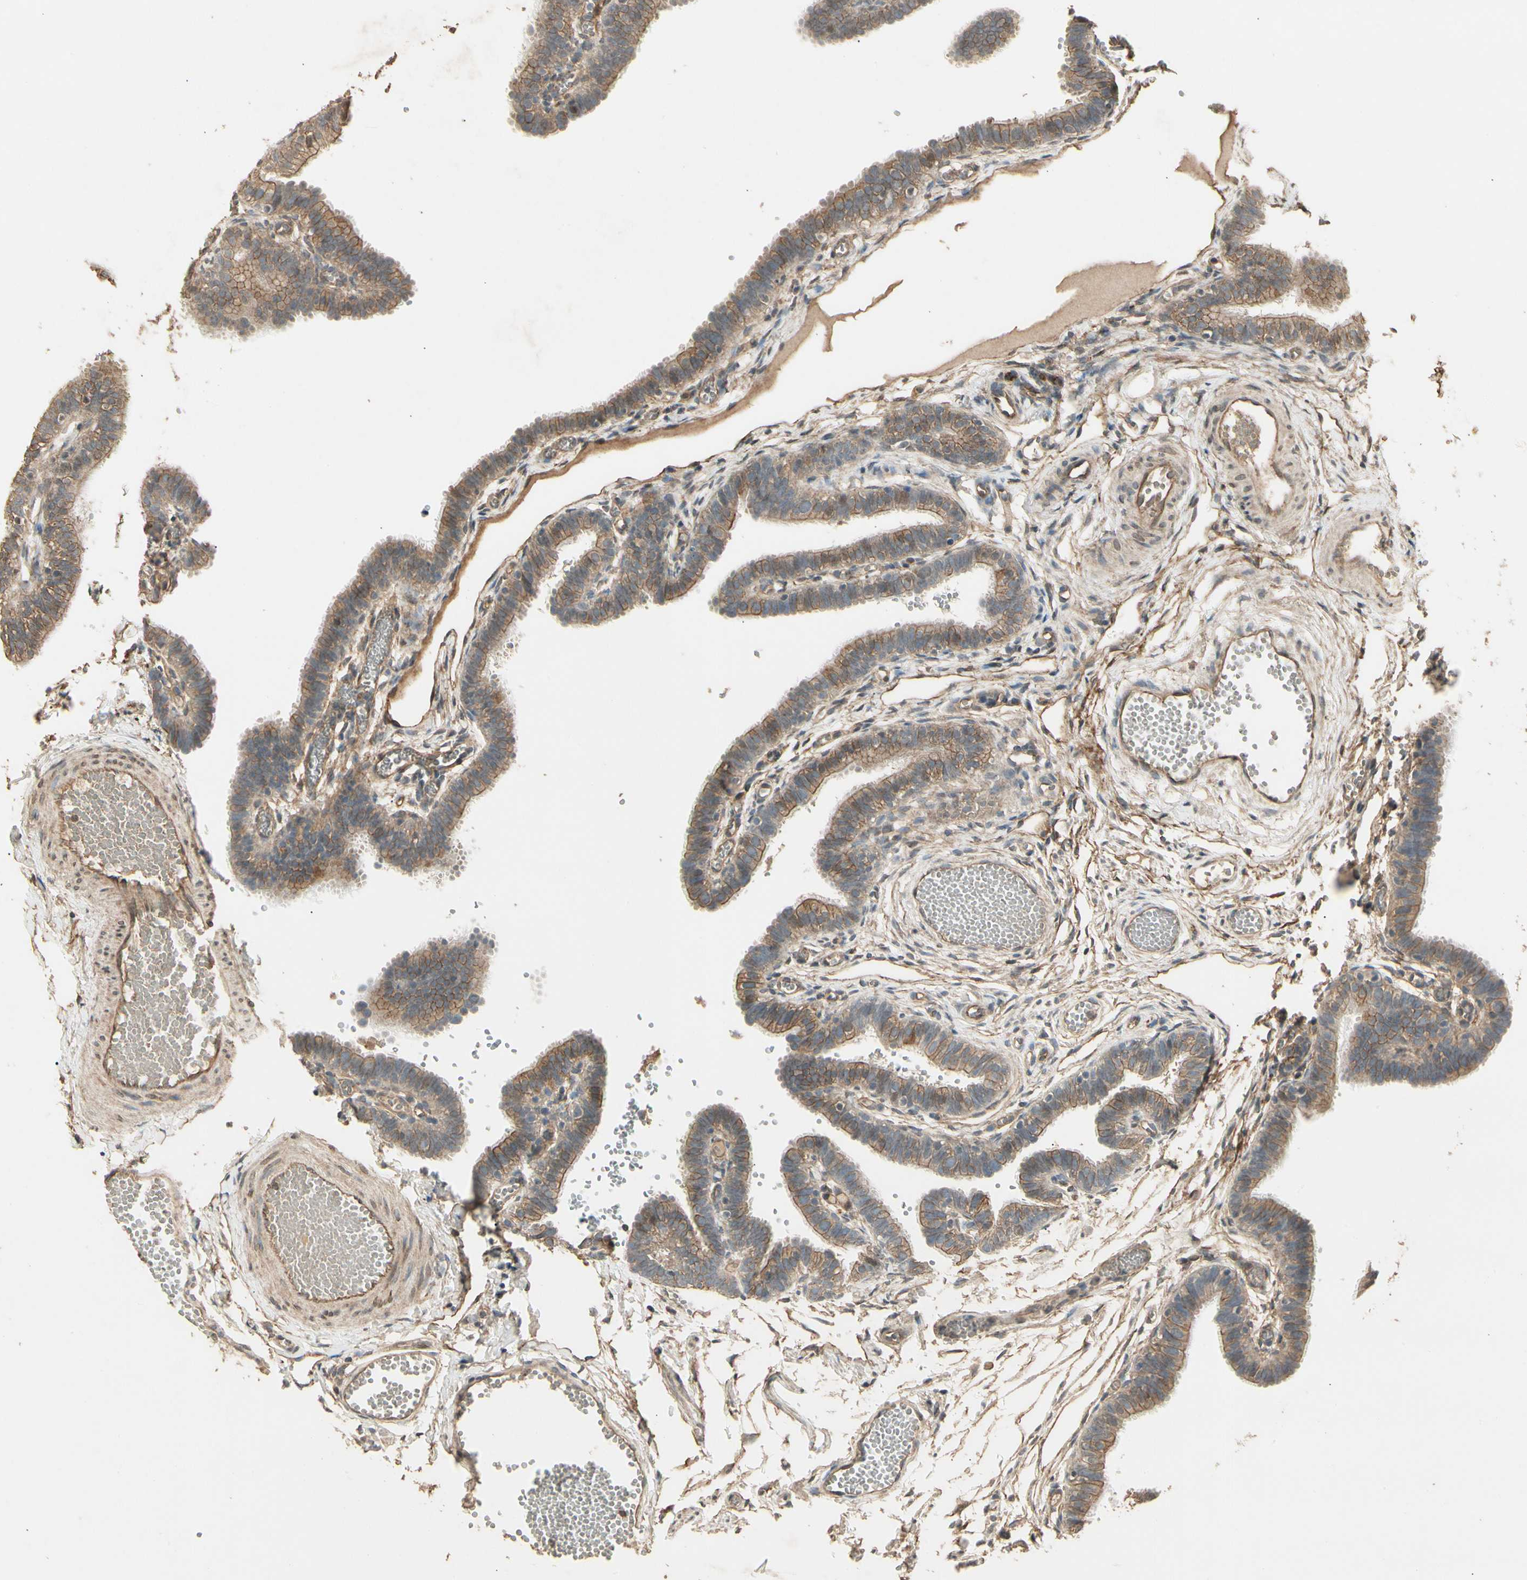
{"staining": {"intensity": "moderate", "quantity": ">75%", "location": "cytoplasmic/membranous"}, "tissue": "fallopian tube", "cell_type": "Glandular cells", "image_type": "normal", "snomed": [{"axis": "morphology", "description": "Normal tissue, NOS"}, {"axis": "topography", "description": "Fallopian tube"}, {"axis": "topography", "description": "Placenta"}], "caption": "The micrograph reveals a brown stain indicating the presence of a protein in the cytoplasmic/membranous of glandular cells in fallopian tube.", "gene": "RNF180", "patient": {"sex": "female", "age": 34}}